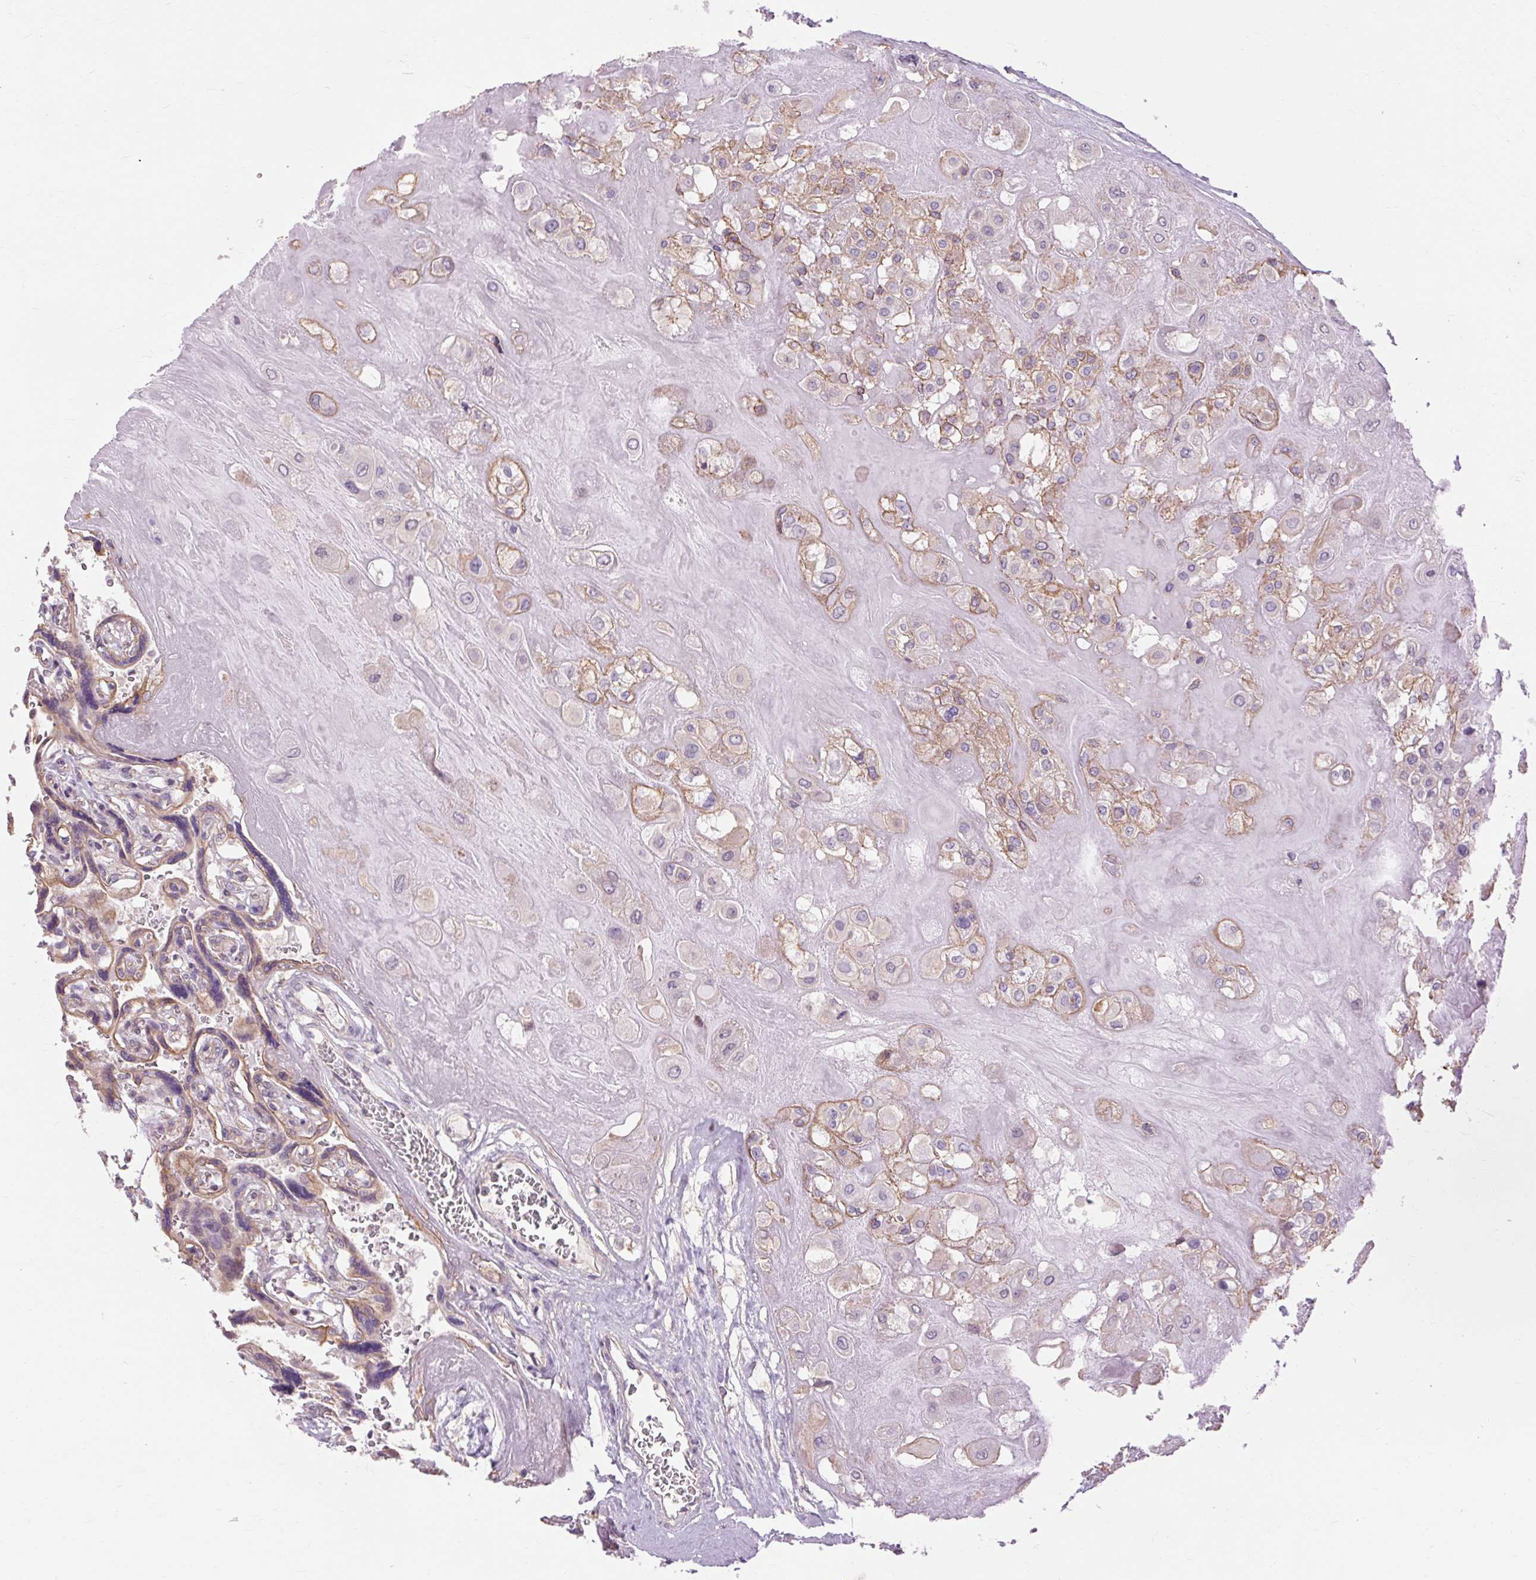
{"staining": {"intensity": "weak", "quantity": "25%-75%", "location": "cytoplasmic/membranous"}, "tissue": "placenta", "cell_type": "Decidual cells", "image_type": "normal", "snomed": [{"axis": "morphology", "description": "Normal tissue, NOS"}, {"axis": "topography", "description": "Placenta"}], "caption": "Immunohistochemical staining of unremarkable human placenta displays 25%-75% levels of weak cytoplasmic/membranous protein staining in approximately 25%-75% of decidual cells. The protein is stained brown, and the nuclei are stained in blue (DAB IHC with brightfield microscopy, high magnification).", "gene": "TM6SF1", "patient": {"sex": "female", "age": 32}}